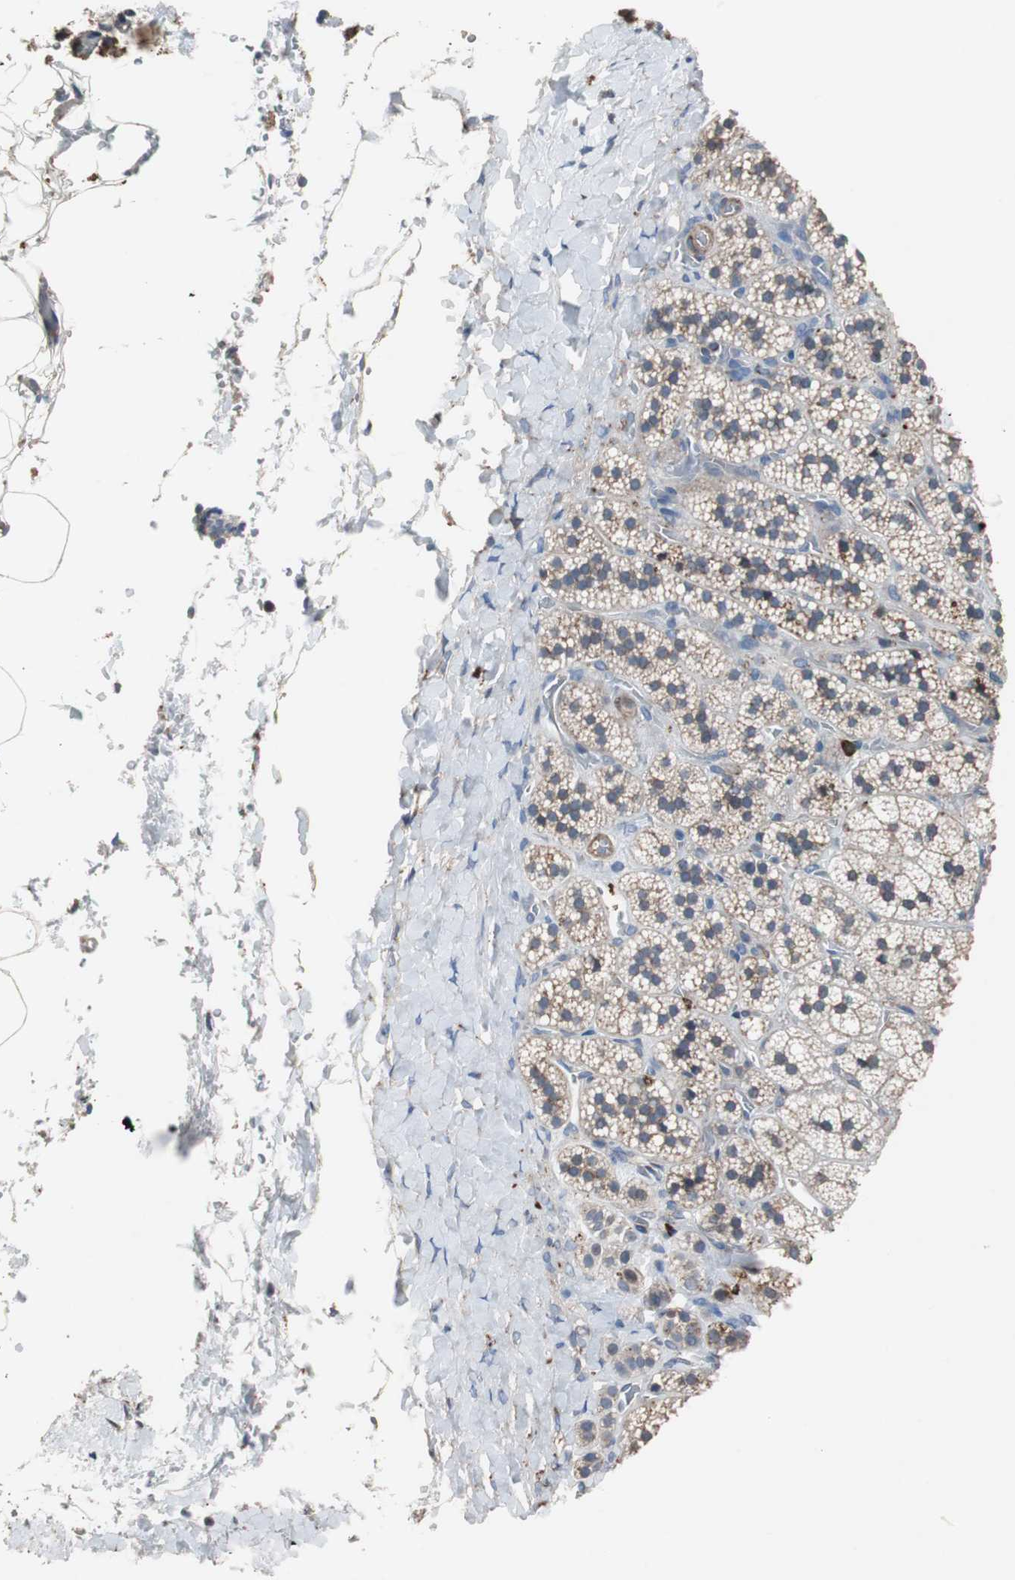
{"staining": {"intensity": "moderate", "quantity": "<25%", "location": "cytoplasmic/membranous"}, "tissue": "adrenal gland", "cell_type": "Glandular cells", "image_type": "normal", "snomed": [{"axis": "morphology", "description": "Normal tissue, NOS"}, {"axis": "topography", "description": "Adrenal gland"}], "caption": "The immunohistochemical stain shows moderate cytoplasmic/membranous staining in glandular cells of benign adrenal gland. The staining is performed using DAB brown chromogen to label protein expression. The nuclei are counter-stained blue using hematoxylin.", "gene": "SORT1", "patient": {"sex": "female", "age": 44}}